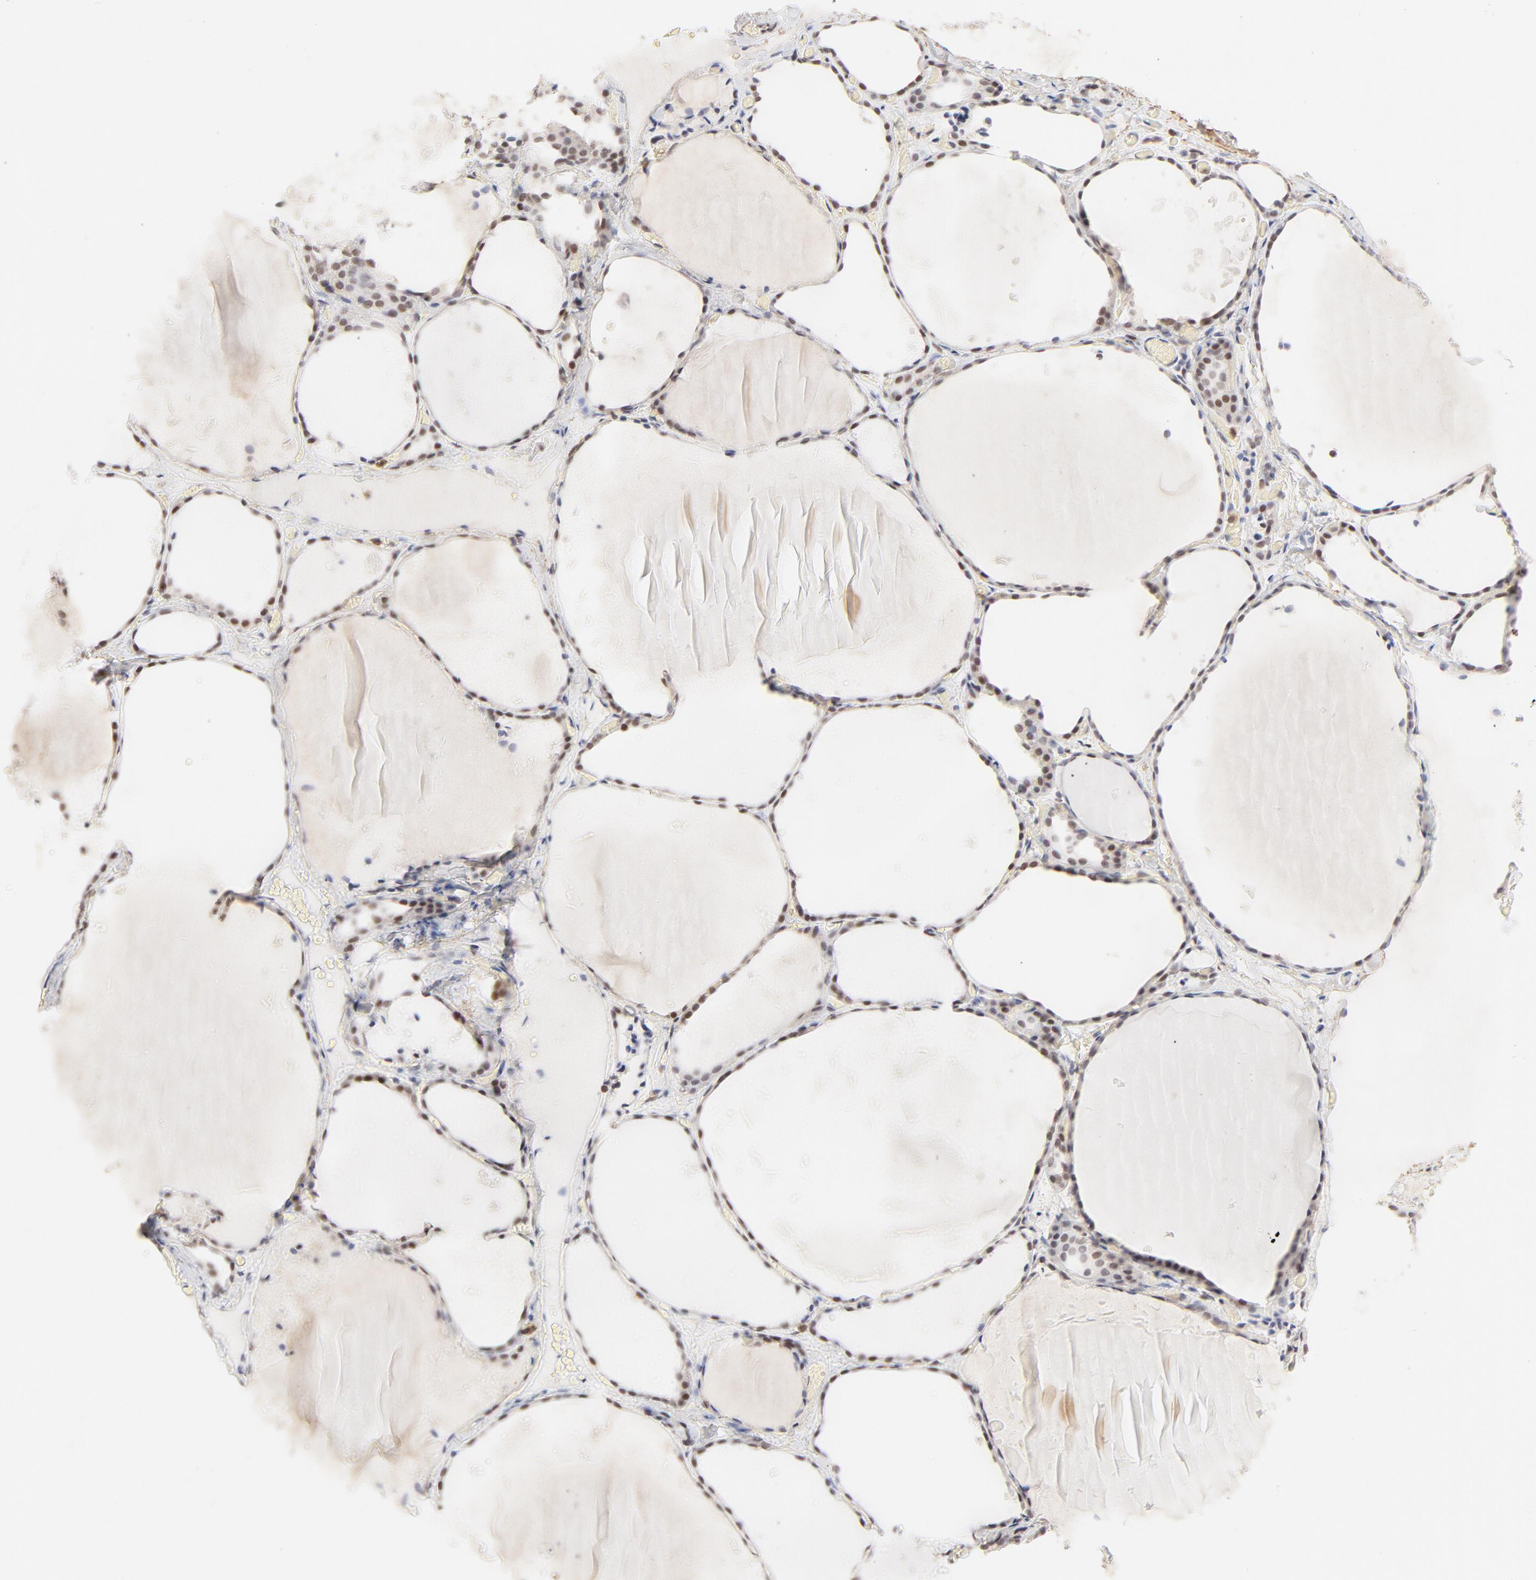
{"staining": {"intensity": "moderate", "quantity": "<25%", "location": "nuclear"}, "tissue": "thyroid gland", "cell_type": "Glandular cells", "image_type": "normal", "snomed": [{"axis": "morphology", "description": "Normal tissue, NOS"}, {"axis": "topography", "description": "Thyroid gland"}], "caption": "Immunohistochemistry (IHC) image of benign thyroid gland: thyroid gland stained using immunohistochemistry demonstrates low levels of moderate protein expression localized specifically in the nuclear of glandular cells, appearing as a nuclear brown color.", "gene": "PBX1", "patient": {"sex": "female", "age": 22}}